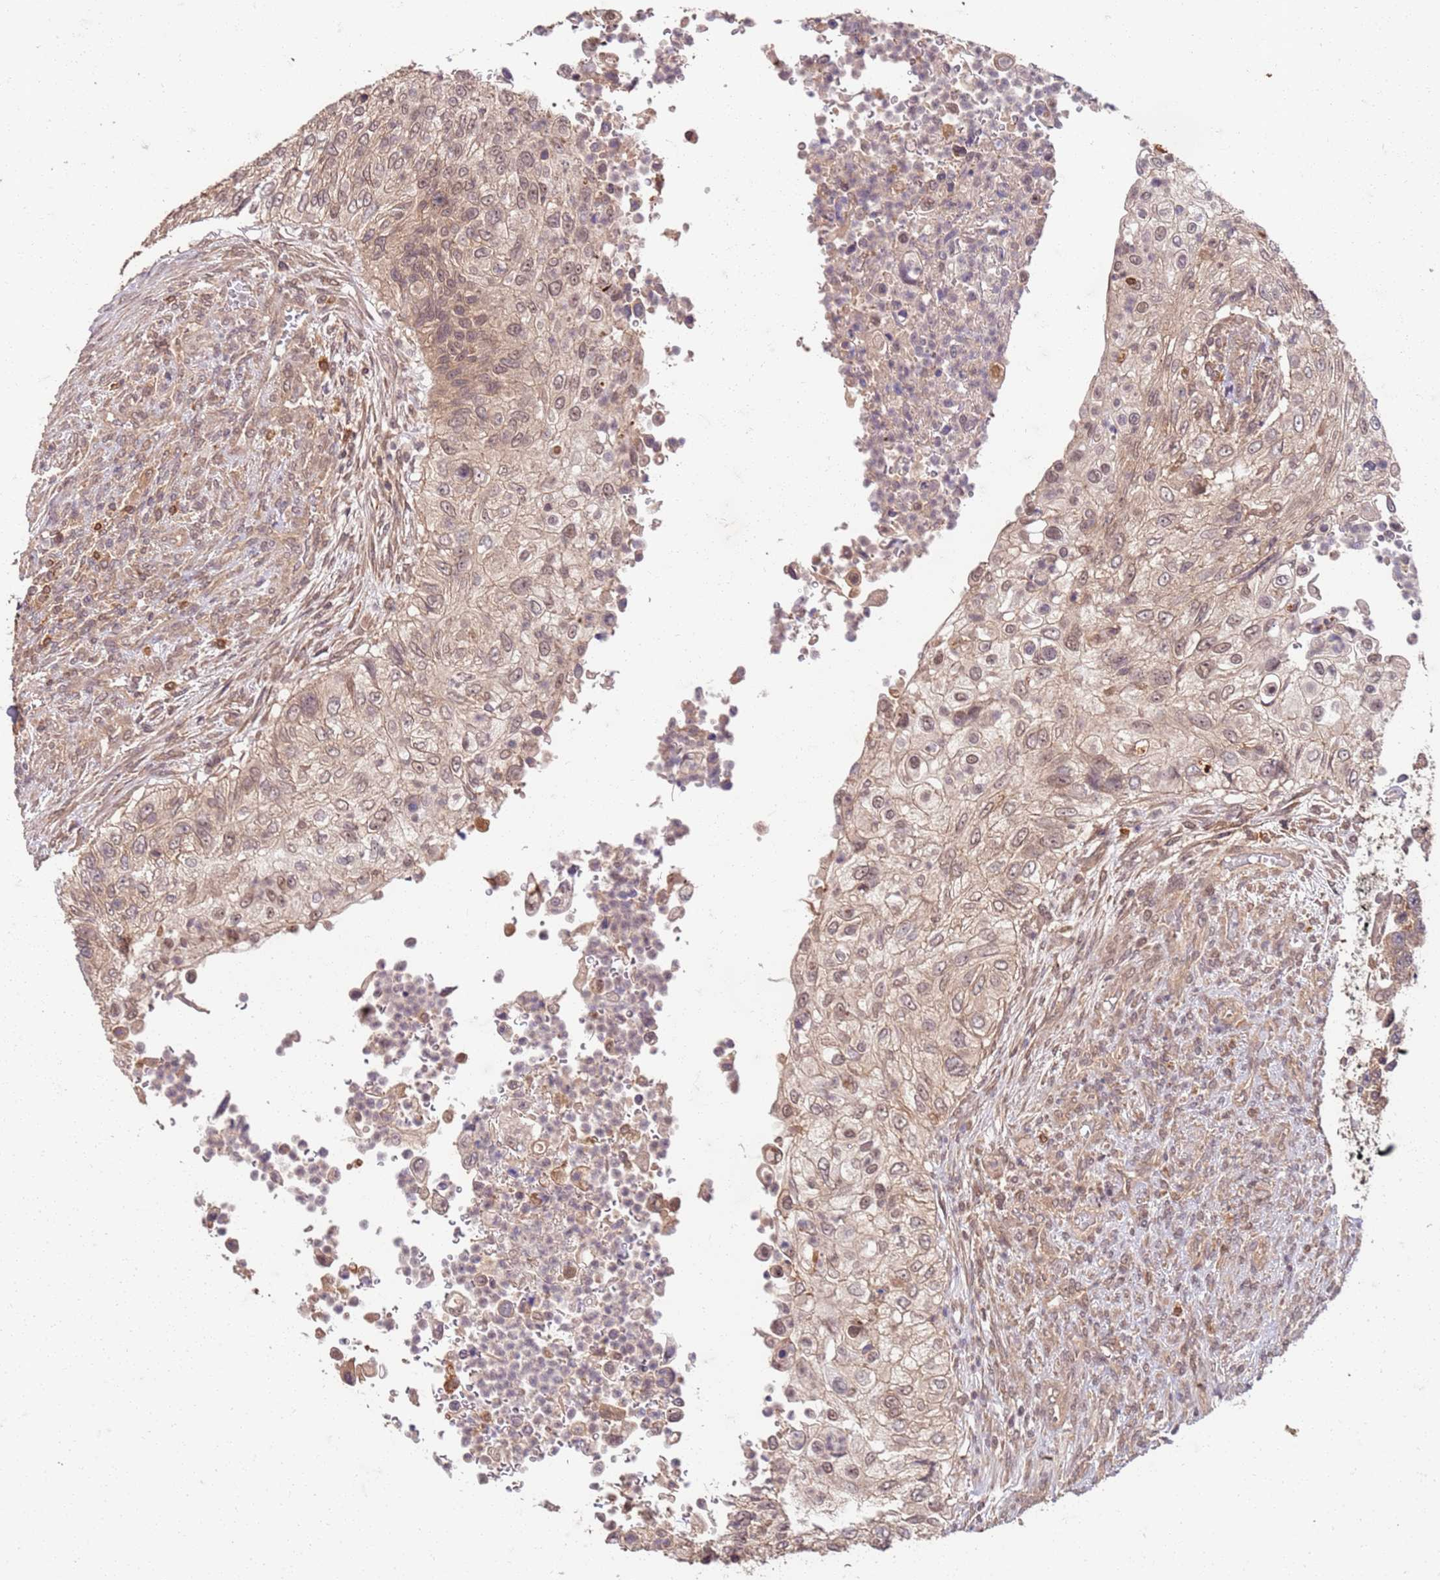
{"staining": {"intensity": "weak", "quantity": ">75%", "location": "cytoplasmic/membranous,nuclear"}, "tissue": "urothelial cancer", "cell_type": "Tumor cells", "image_type": "cancer", "snomed": [{"axis": "morphology", "description": "Urothelial carcinoma, High grade"}, {"axis": "topography", "description": "Urinary bladder"}], "caption": "Weak cytoplasmic/membranous and nuclear staining is appreciated in approximately >75% of tumor cells in urothelial cancer. The staining is performed using DAB brown chromogen to label protein expression. The nuclei are counter-stained blue using hematoxylin.", "gene": "UBE3A", "patient": {"sex": "female", "age": 60}}